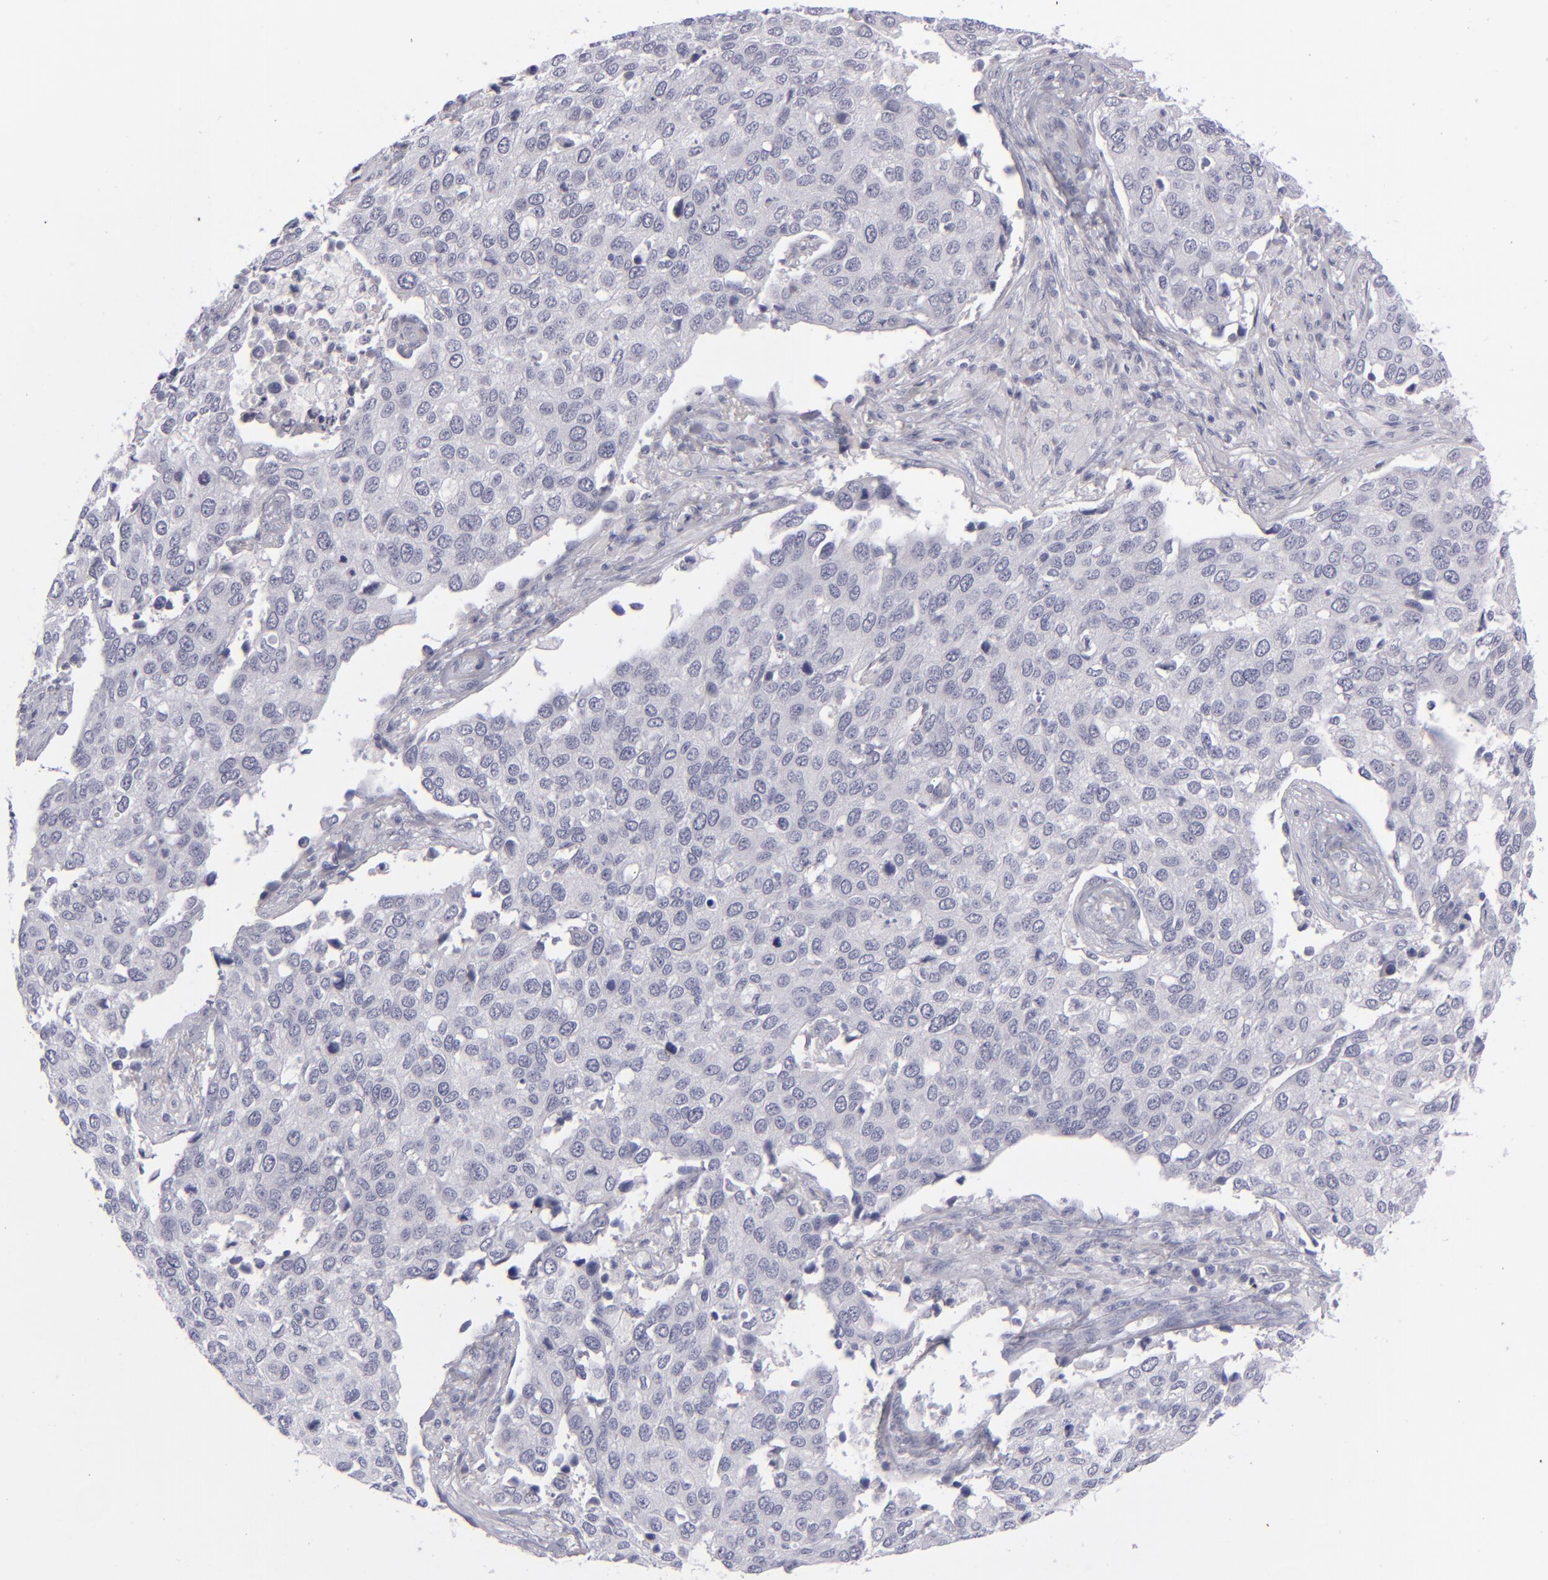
{"staining": {"intensity": "negative", "quantity": "none", "location": "none"}, "tissue": "cervical cancer", "cell_type": "Tumor cells", "image_type": "cancer", "snomed": [{"axis": "morphology", "description": "Squamous cell carcinoma, NOS"}, {"axis": "topography", "description": "Cervix"}], "caption": "Protein analysis of cervical squamous cell carcinoma exhibits no significant staining in tumor cells.", "gene": "ITGB4", "patient": {"sex": "female", "age": 54}}